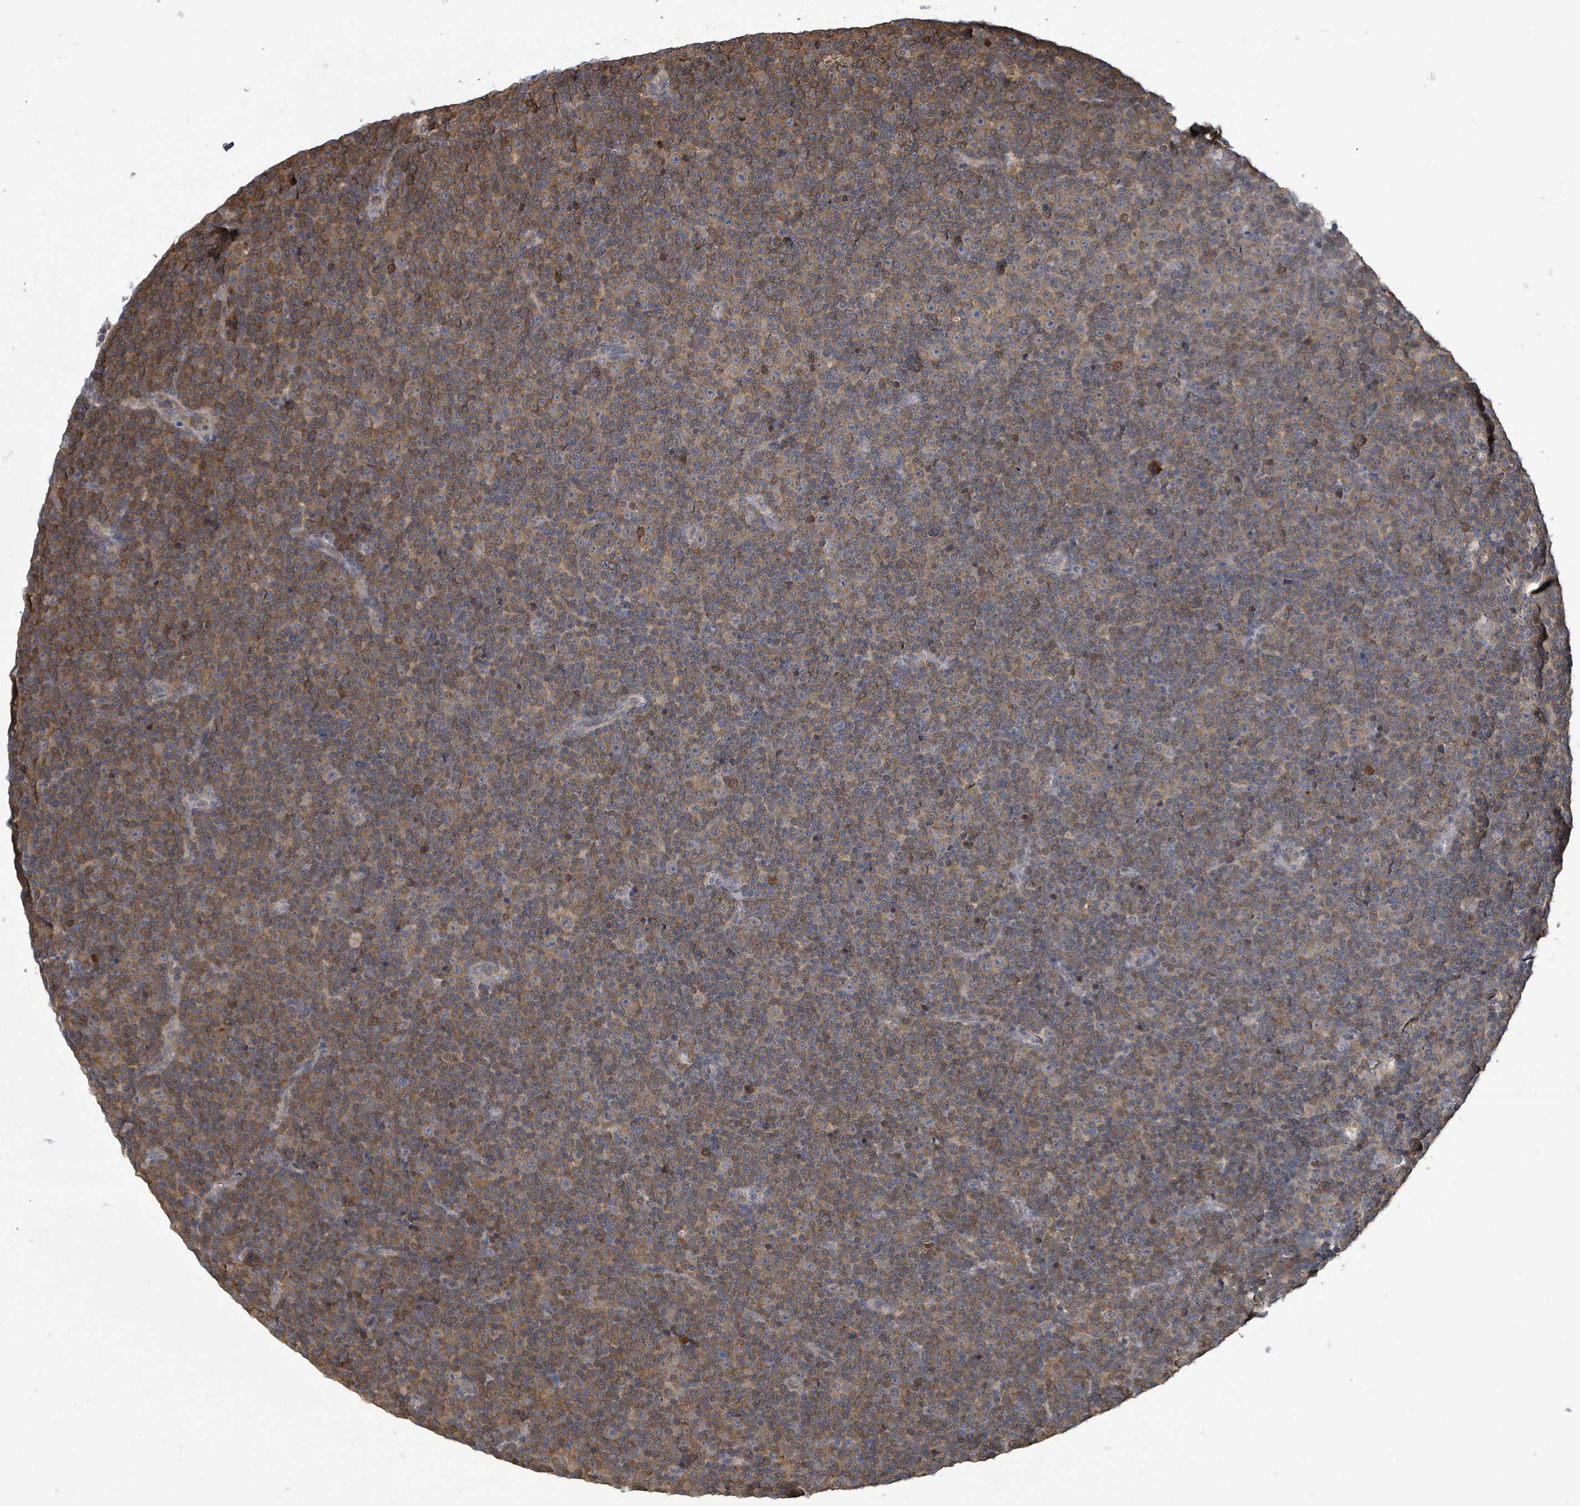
{"staining": {"intensity": "moderate", "quantity": "25%-75%", "location": "cytoplasmic/membranous"}, "tissue": "lymphoma", "cell_type": "Tumor cells", "image_type": "cancer", "snomed": [{"axis": "morphology", "description": "Malignant lymphoma, non-Hodgkin's type, Low grade"}, {"axis": "topography", "description": "Lymph node"}], "caption": "Lymphoma was stained to show a protein in brown. There is medium levels of moderate cytoplasmic/membranous staining in about 25%-75% of tumor cells.", "gene": "PGAM1", "patient": {"sex": "female", "age": 67}}